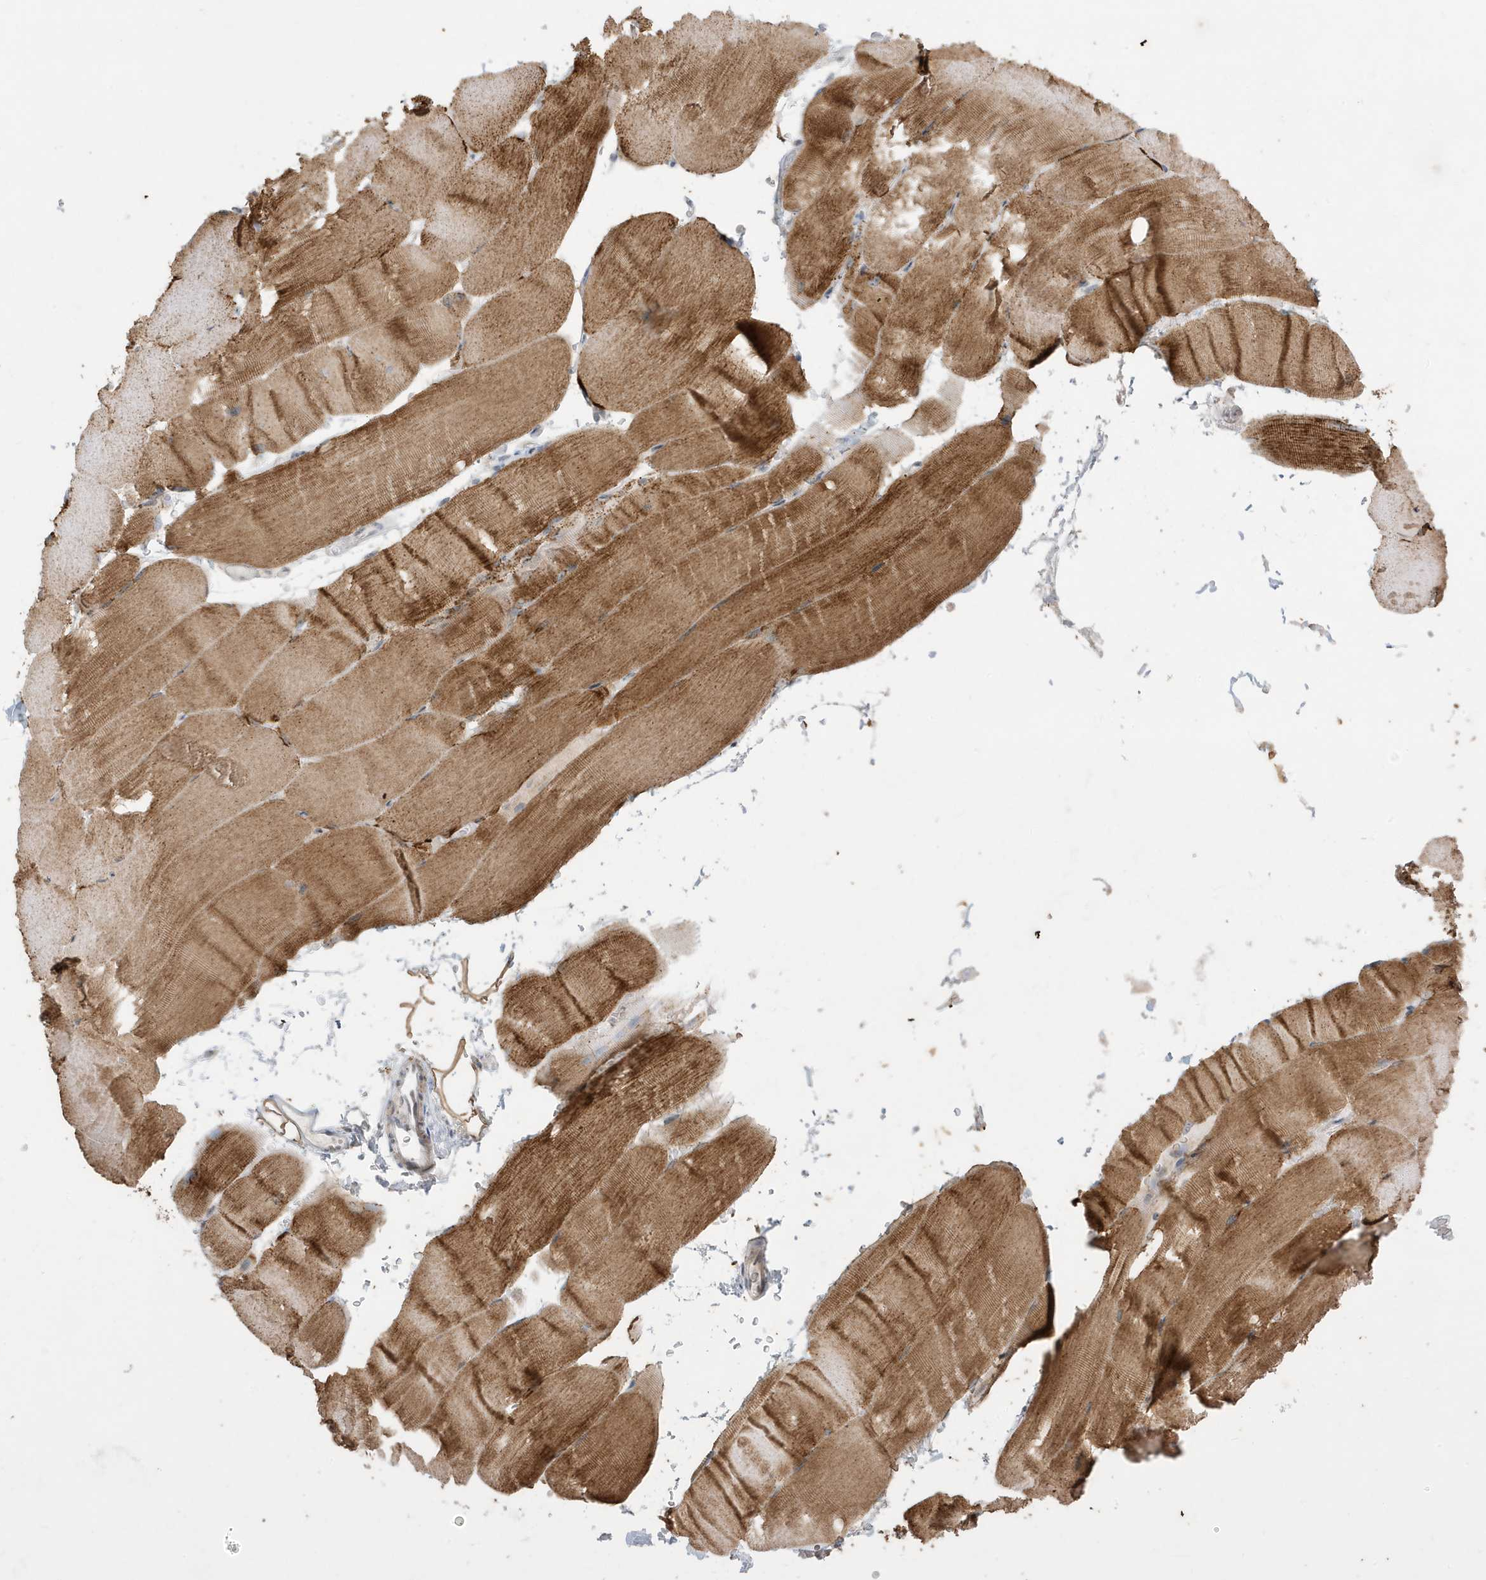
{"staining": {"intensity": "moderate", "quantity": ">75%", "location": "cytoplasmic/membranous"}, "tissue": "skeletal muscle", "cell_type": "Myocytes", "image_type": "normal", "snomed": [{"axis": "morphology", "description": "Normal tissue, NOS"}, {"axis": "topography", "description": "Skeletal muscle"}, {"axis": "topography", "description": "Parathyroid gland"}], "caption": "Human skeletal muscle stained for a protein (brown) exhibits moderate cytoplasmic/membranous positive positivity in approximately >75% of myocytes.", "gene": "FNDC1", "patient": {"sex": "female", "age": 37}}